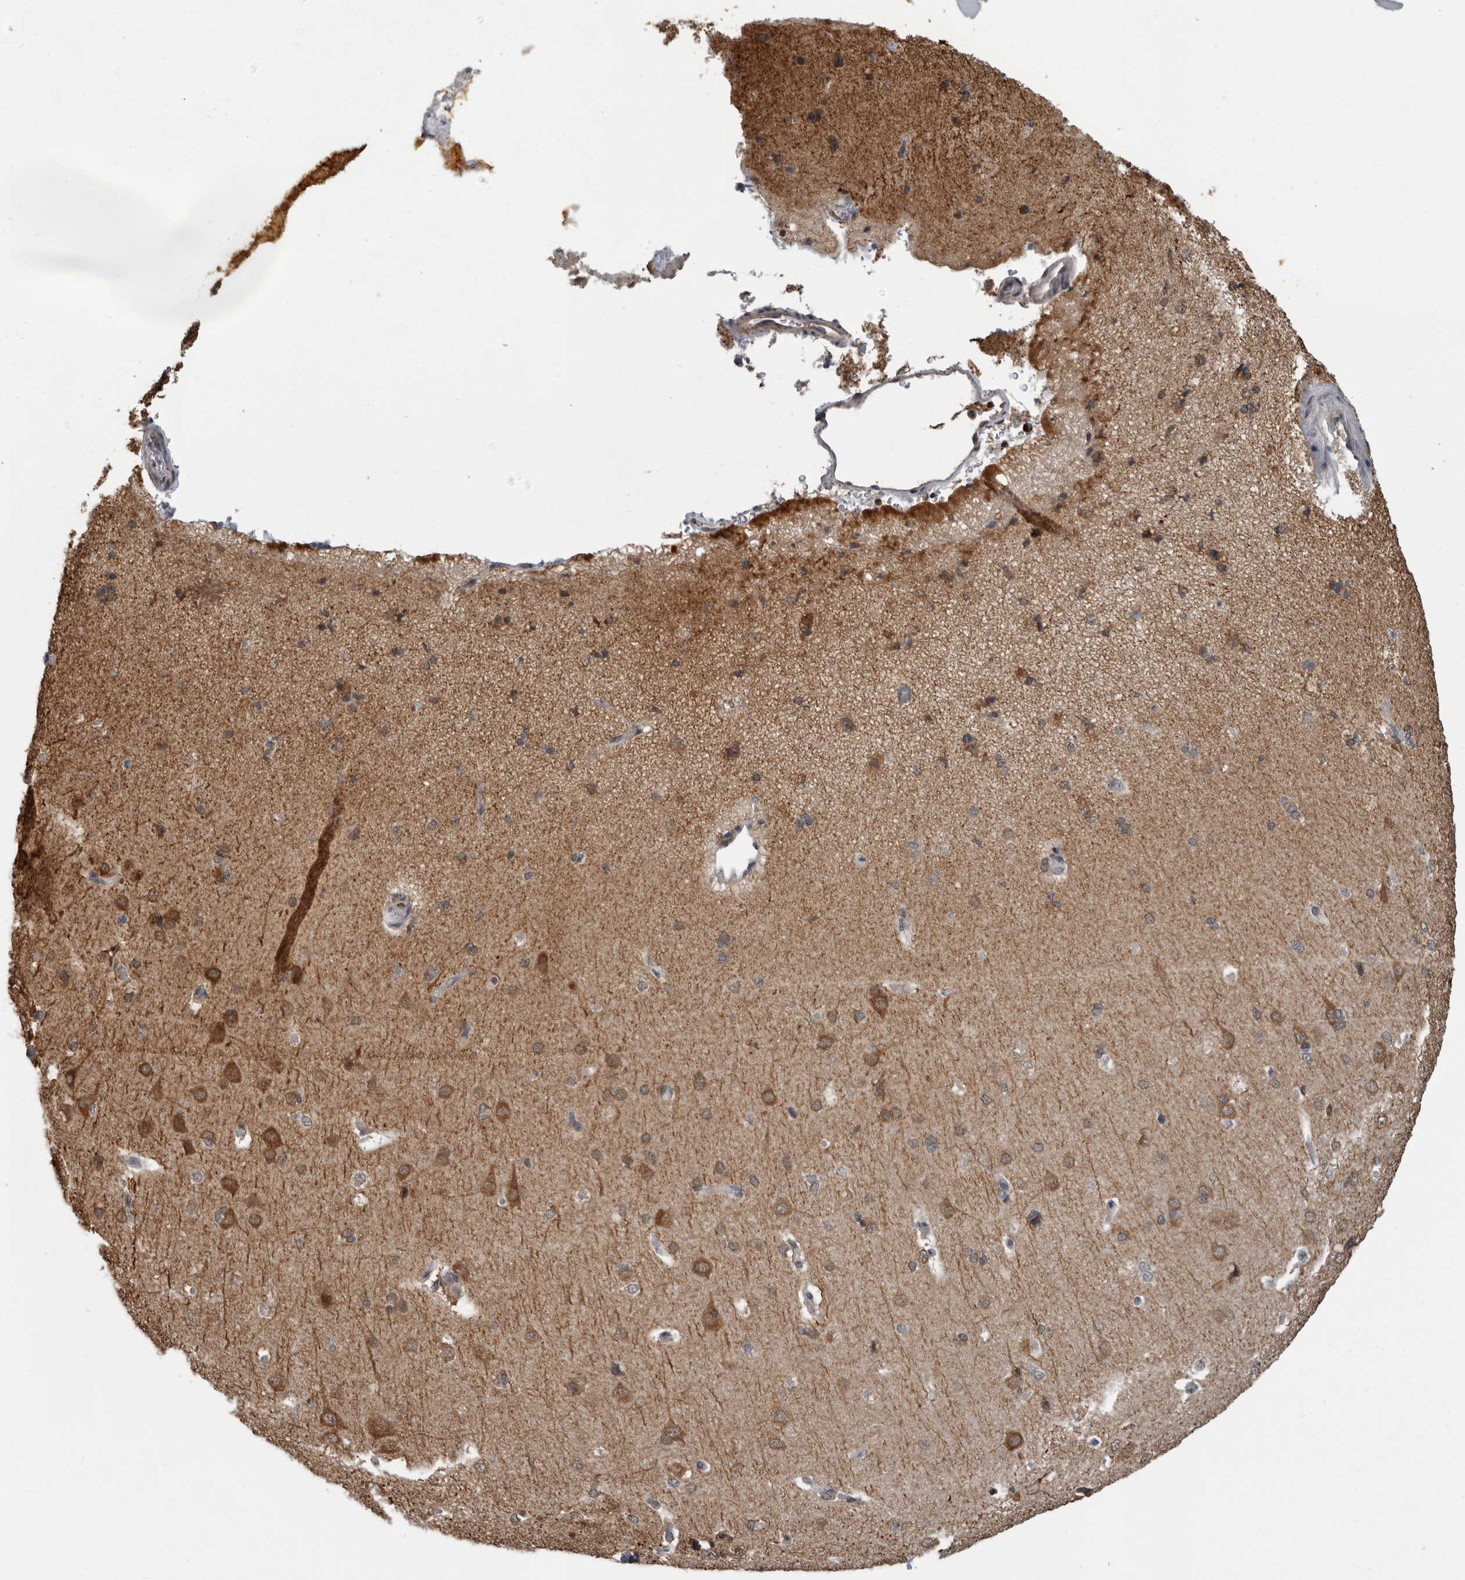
{"staining": {"intensity": "negative", "quantity": "none", "location": "none"}, "tissue": "cerebral cortex", "cell_type": "Endothelial cells", "image_type": "normal", "snomed": [{"axis": "morphology", "description": "Normal tissue, NOS"}, {"axis": "topography", "description": "Cerebral cortex"}], "caption": "The histopathology image reveals no staining of endothelial cells in normal cerebral cortex. Nuclei are stained in blue.", "gene": "OR2K2", "patient": {"sex": "male", "age": 62}}